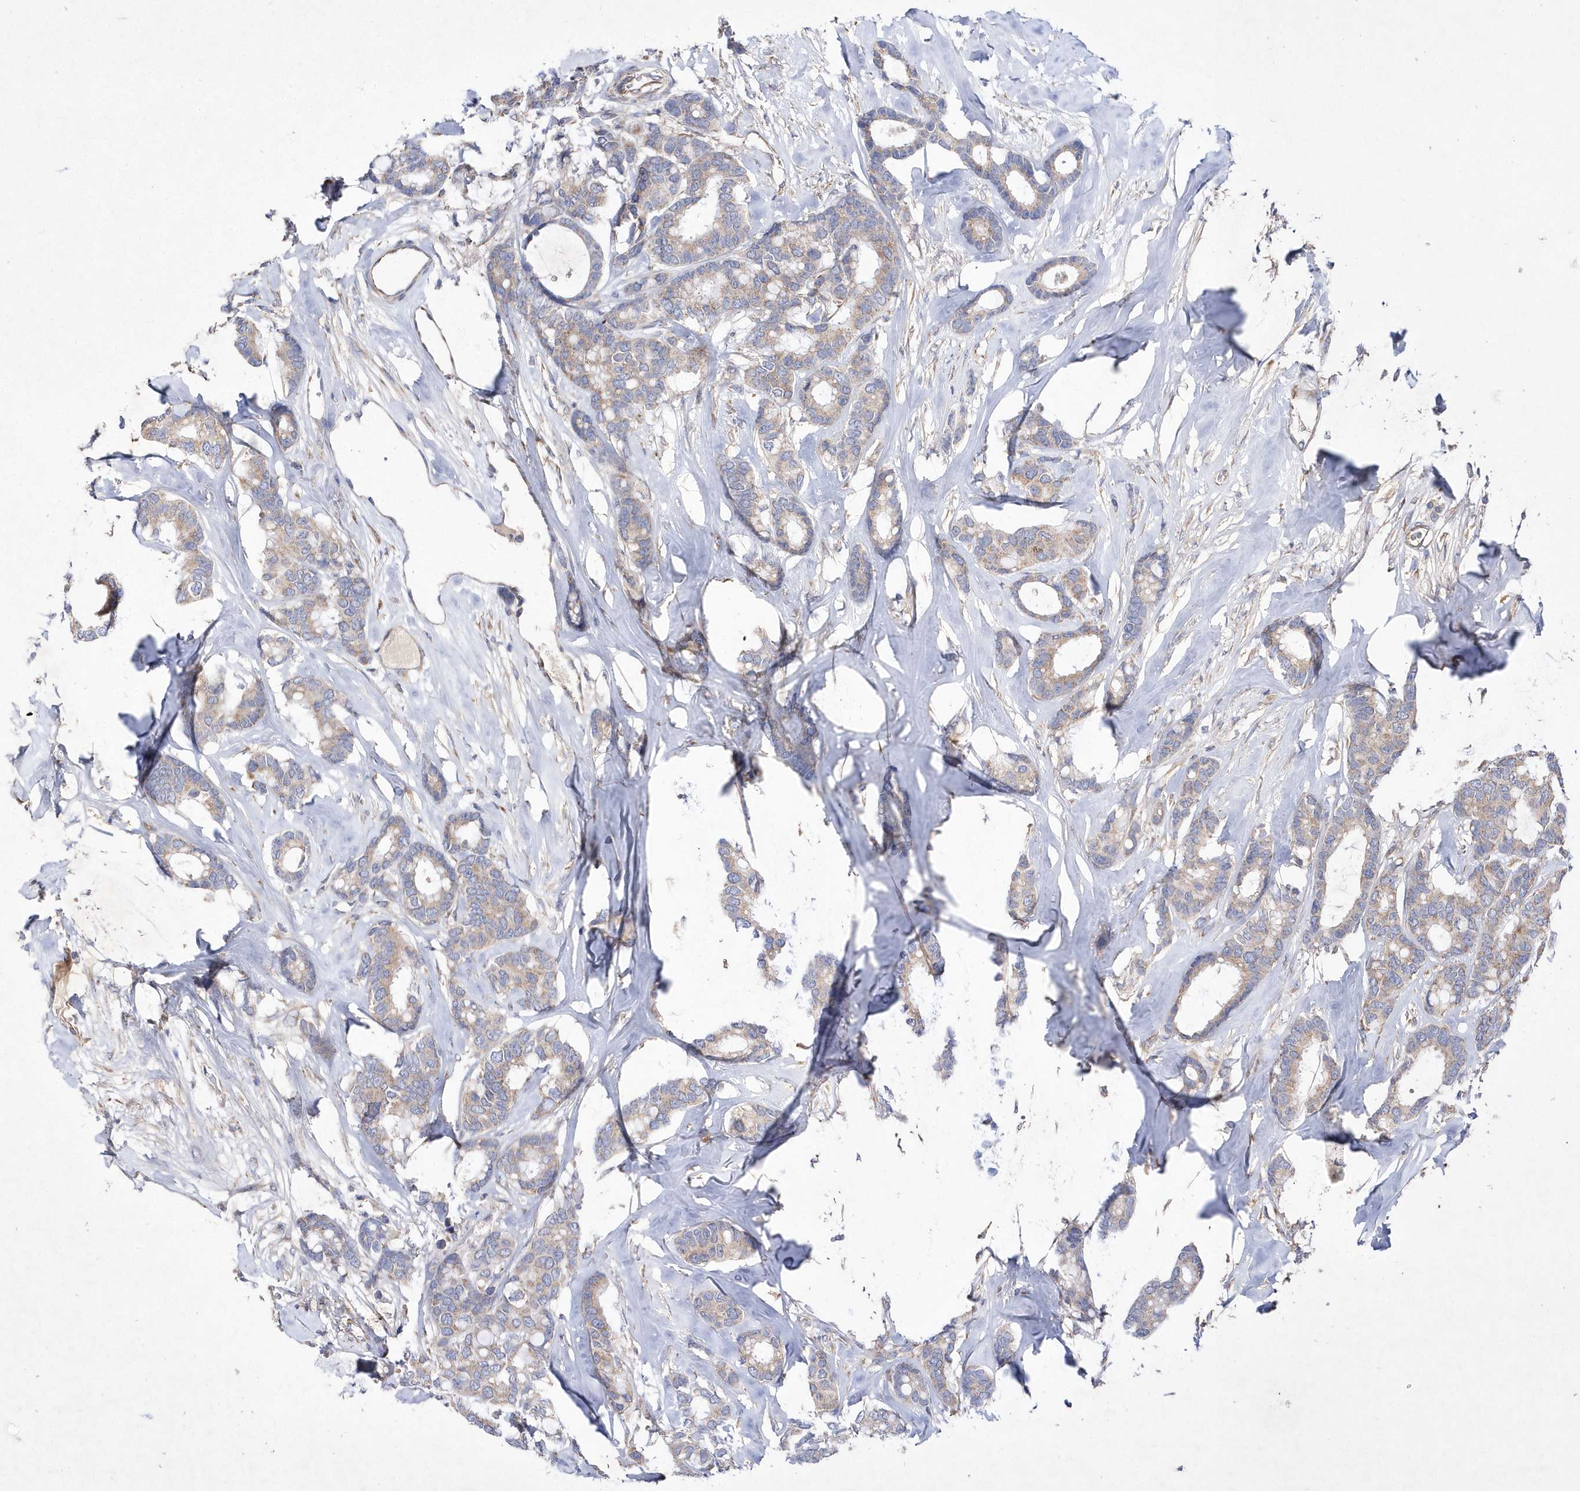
{"staining": {"intensity": "weak", "quantity": "25%-75%", "location": "cytoplasmic/membranous"}, "tissue": "breast cancer", "cell_type": "Tumor cells", "image_type": "cancer", "snomed": [{"axis": "morphology", "description": "Duct carcinoma"}, {"axis": "topography", "description": "Breast"}], "caption": "DAB (3,3'-diaminobenzidine) immunohistochemical staining of human breast intraductal carcinoma exhibits weak cytoplasmic/membranous protein expression in approximately 25%-75% of tumor cells.", "gene": "METTL8", "patient": {"sex": "female", "age": 87}}